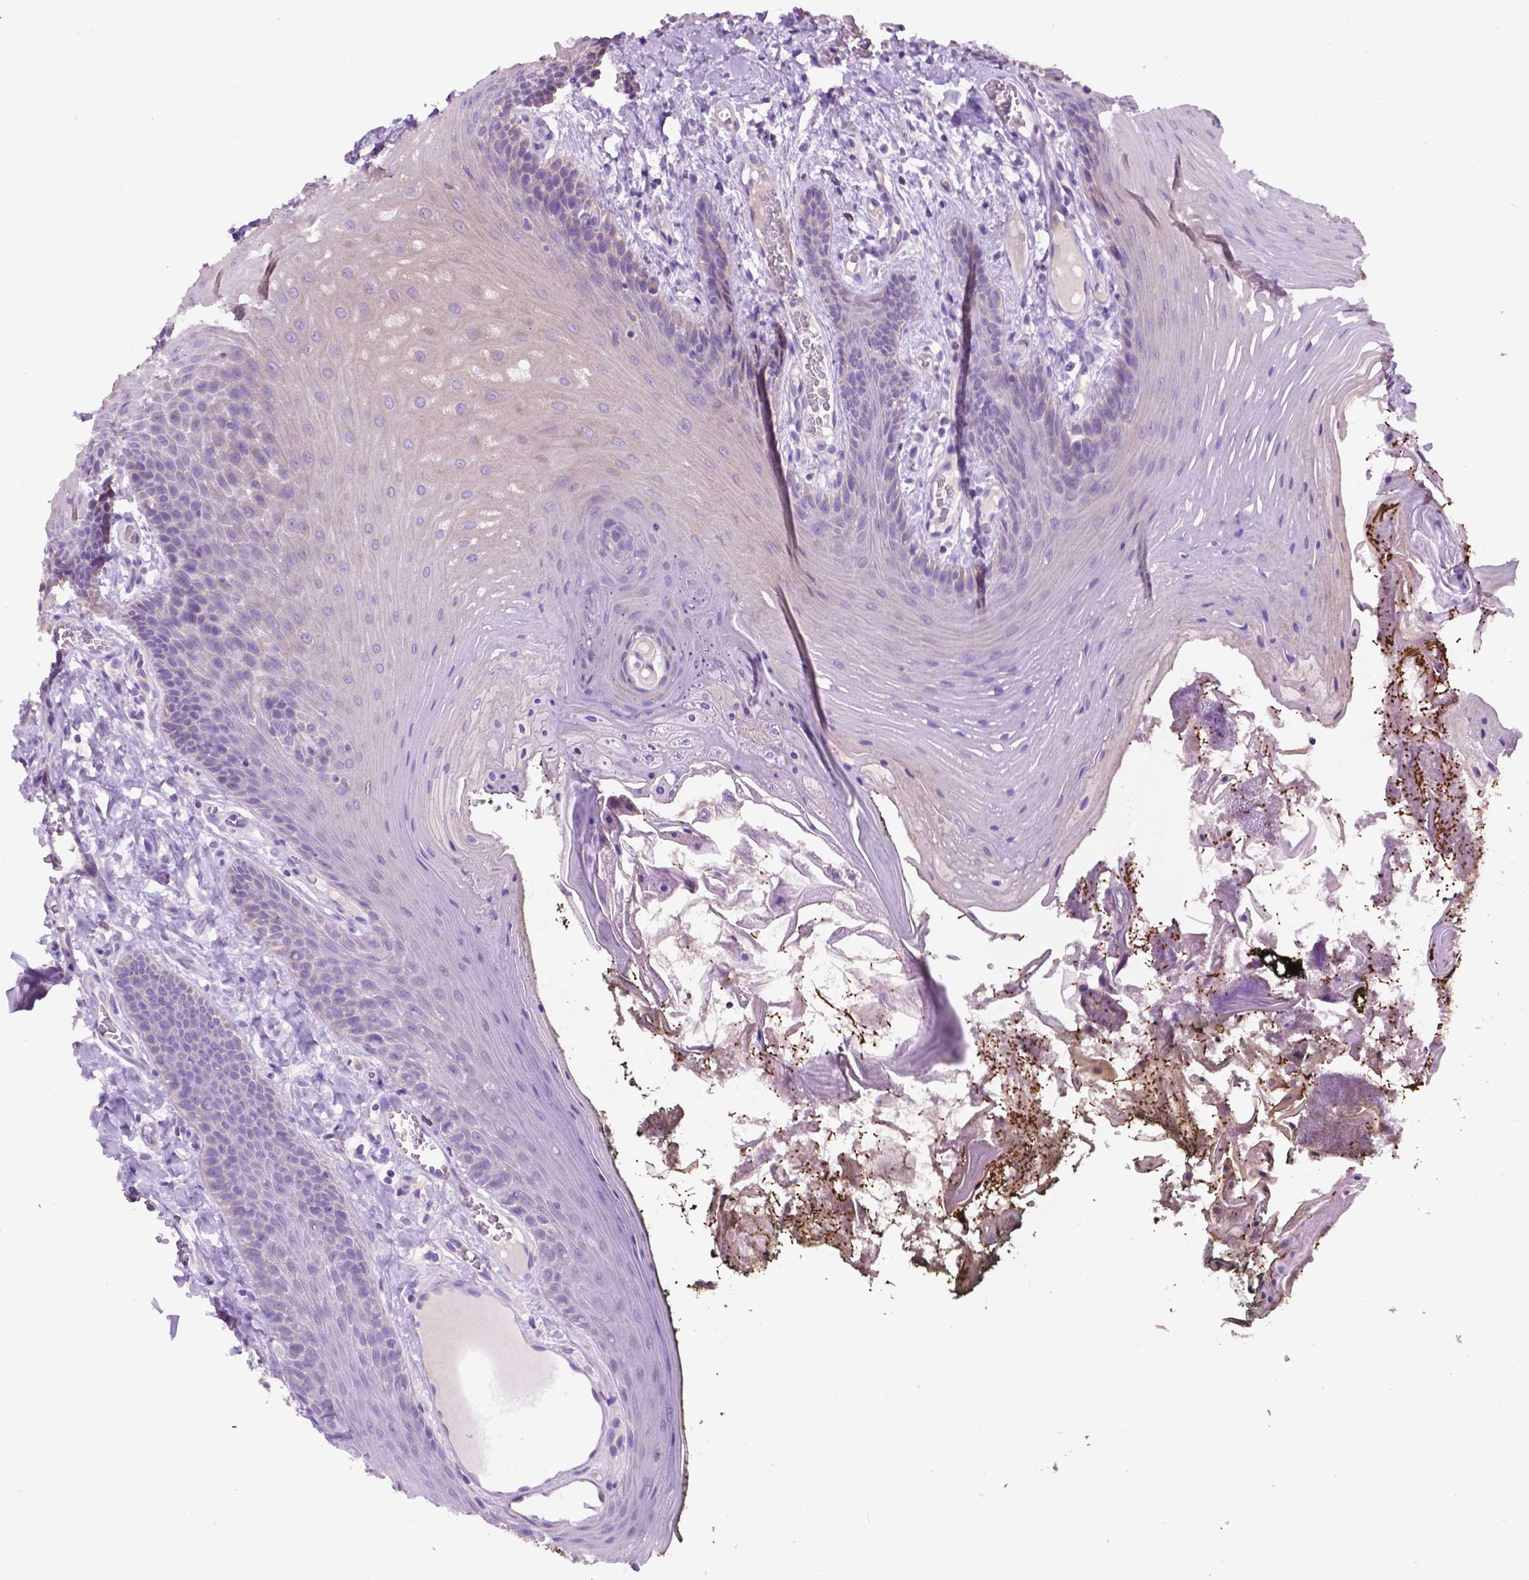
{"staining": {"intensity": "negative", "quantity": "none", "location": "none"}, "tissue": "oral mucosa", "cell_type": "Squamous epithelial cells", "image_type": "normal", "snomed": [{"axis": "morphology", "description": "Normal tissue, NOS"}, {"axis": "topography", "description": "Oral tissue"}], "caption": "Immunohistochemical staining of normal oral mucosa displays no significant expression in squamous epithelial cells.", "gene": "PHYHIP", "patient": {"sex": "male", "age": 9}}